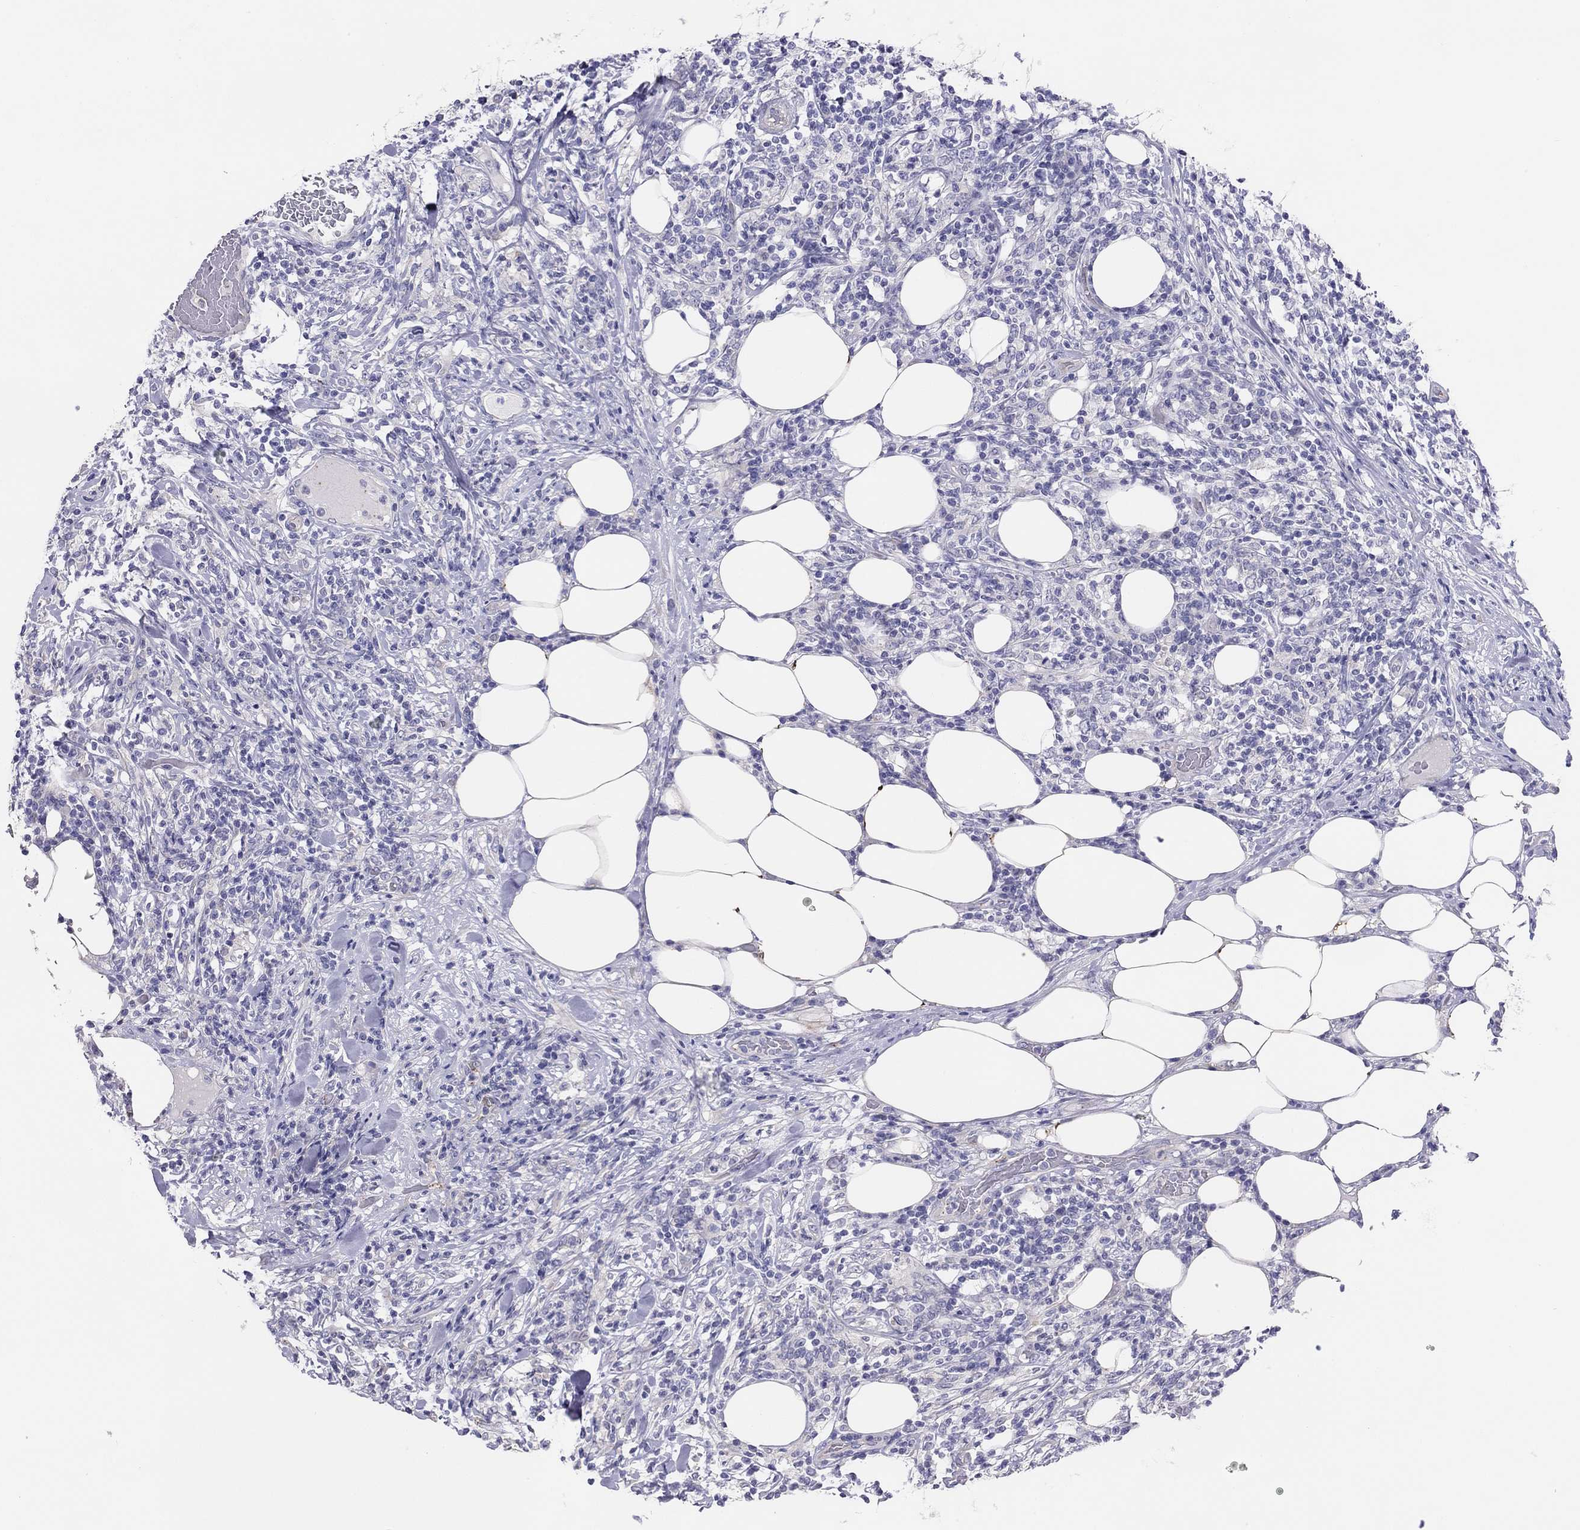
{"staining": {"intensity": "negative", "quantity": "none", "location": "none"}, "tissue": "lymphoma", "cell_type": "Tumor cells", "image_type": "cancer", "snomed": [{"axis": "morphology", "description": "Malignant lymphoma, non-Hodgkin's type, High grade"}, {"axis": "topography", "description": "Lymph node"}], "caption": "Human malignant lymphoma, non-Hodgkin's type (high-grade) stained for a protein using immunohistochemistry displays no positivity in tumor cells.", "gene": "MGAT4C", "patient": {"sex": "female", "age": 84}}